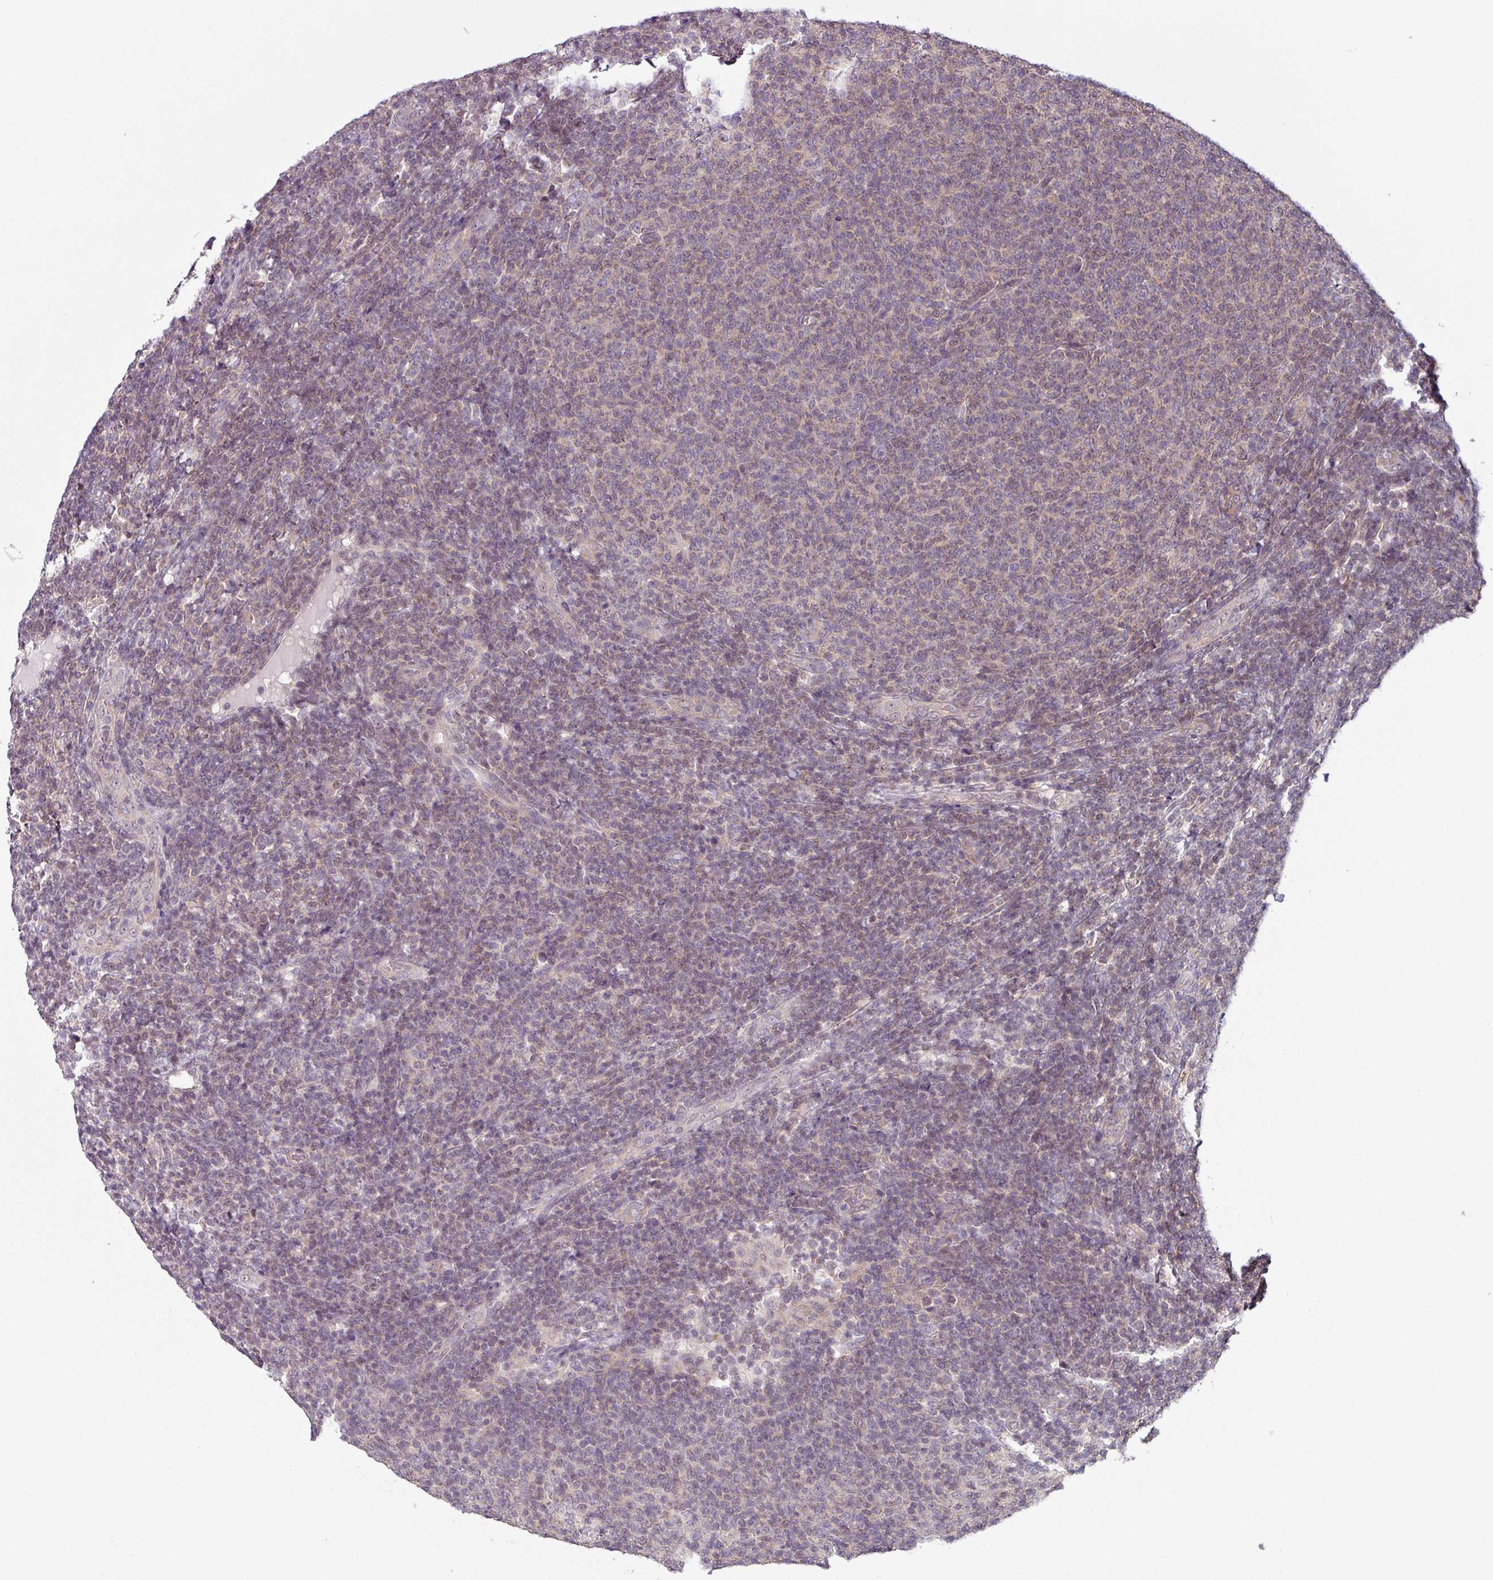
{"staining": {"intensity": "weak", "quantity": "25%-75%", "location": "cytoplasmic/membranous"}, "tissue": "lymphoma", "cell_type": "Tumor cells", "image_type": "cancer", "snomed": [{"axis": "morphology", "description": "Malignant lymphoma, non-Hodgkin's type, Low grade"}, {"axis": "topography", "description": "Lymph node"}], "caption": "Lymphoma tissue shows weak cytoplasmic/membranous positivity in about 25%-75% of tumor cells", "gene": "DERPC", "patient": {"sex": "male", "age": 66}}